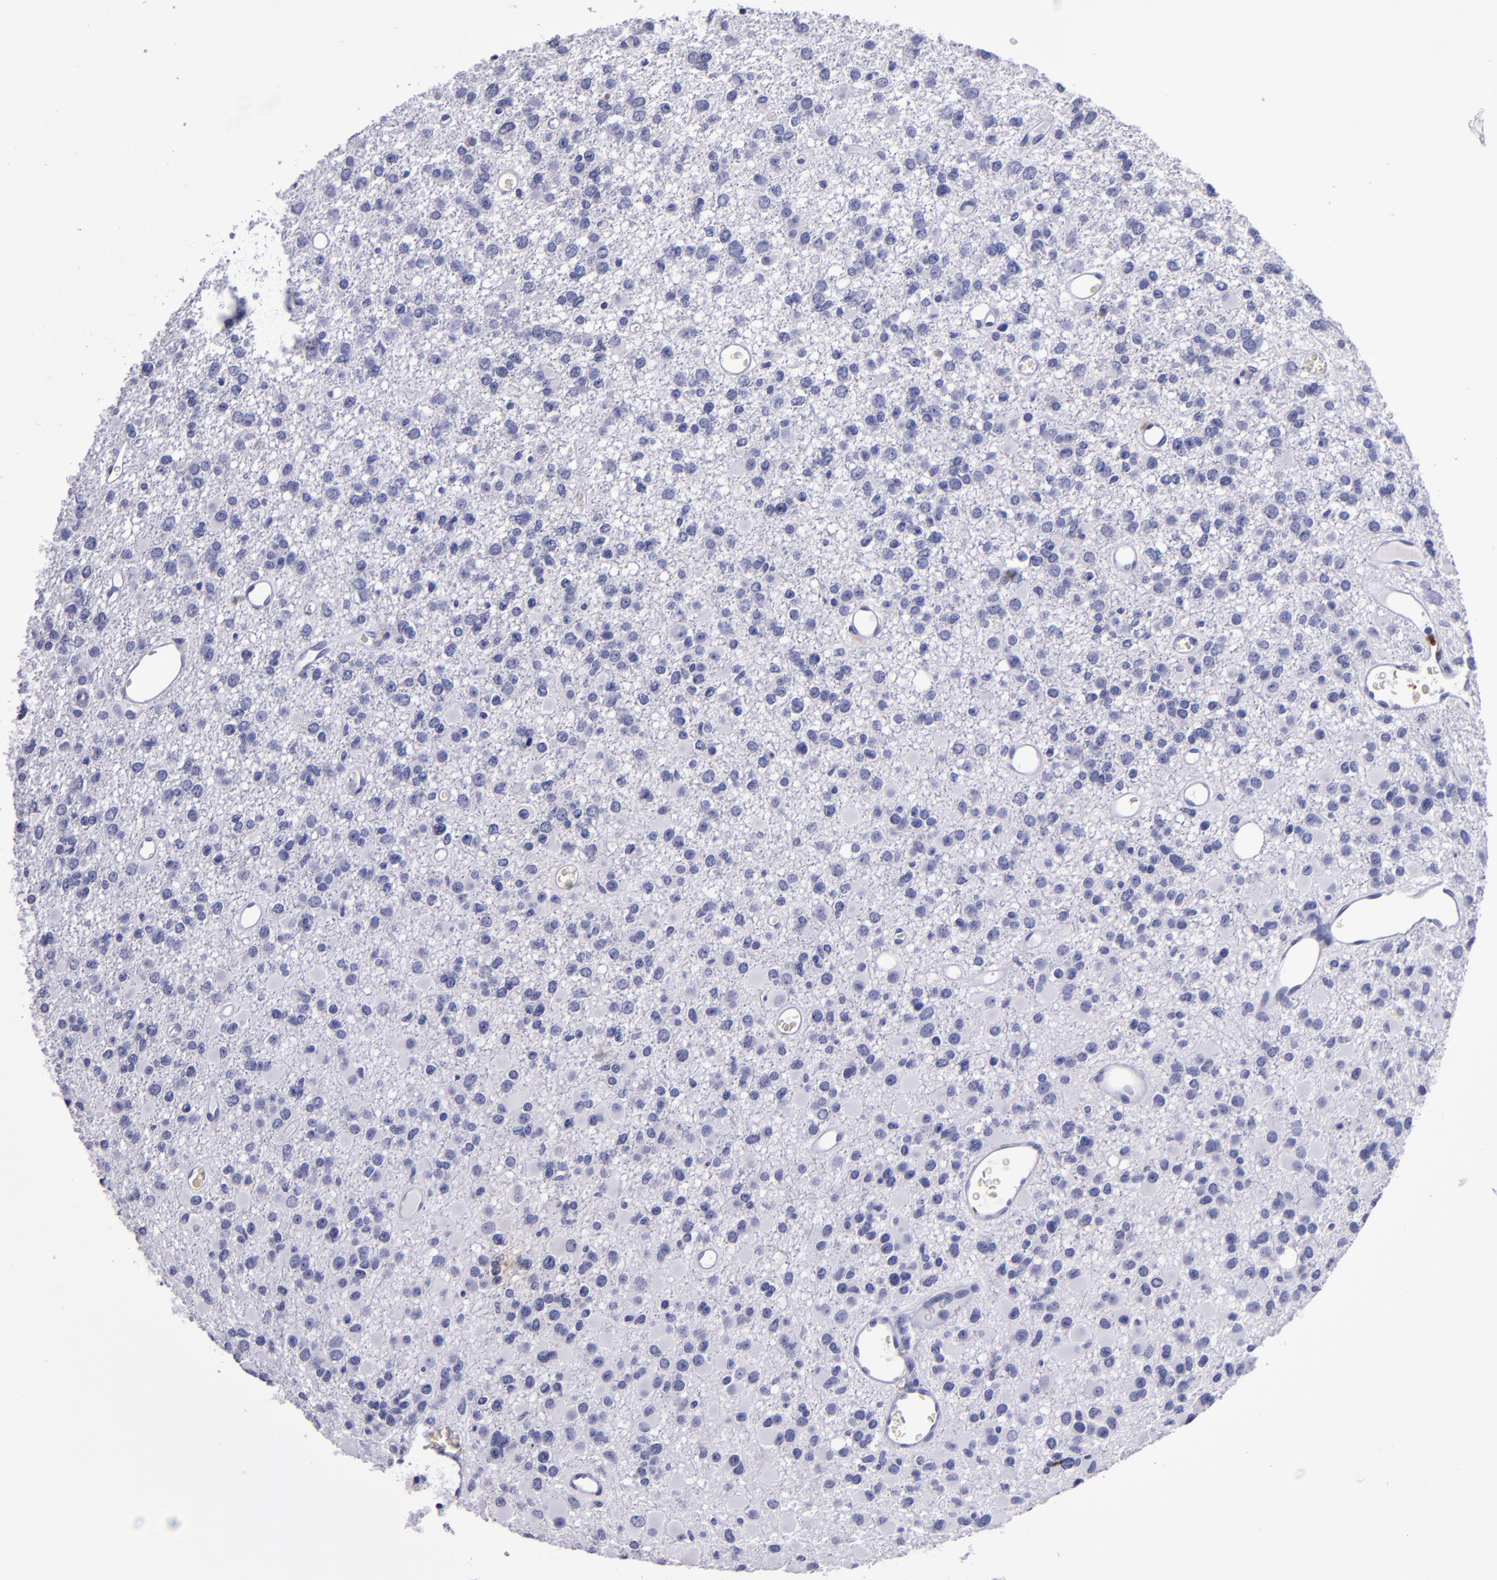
{"staining": {"intensity": "negative", "quantity": "none", "location": "none"}, "tissue": "glioma", "cell_type": "Tumor cells", "image_type": "cancer", "snomed": [{"axis": "morphology", "description": "Glioma, malignant, Low grade"}, {"axis": "topography", "description": "Brain"}], "caption": "Tumor cells are negative for protein expression in human glioma.", "gene": "S100A8", "patient": {"sex": "male", "age": 42}}